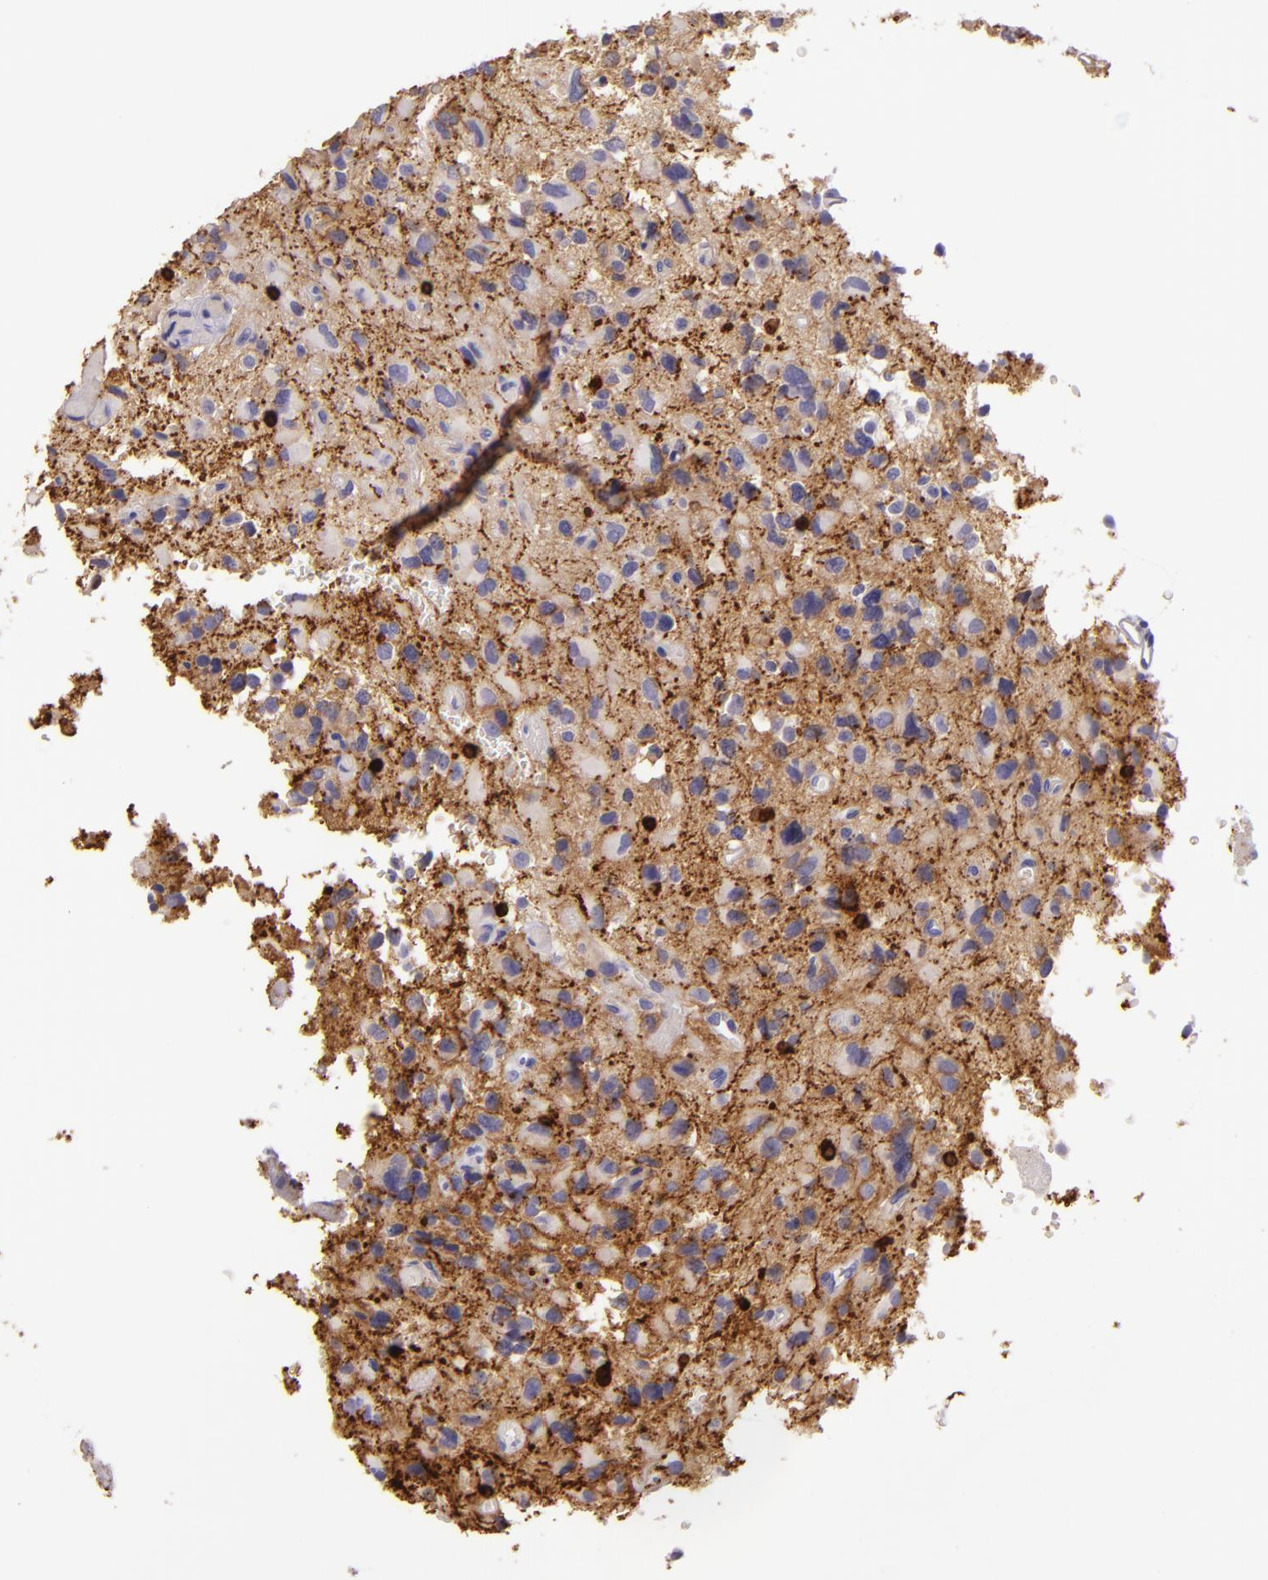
{"staining": {"intensity": "moderate", "quantity": ">75%", "location": "cytoplasmic/membranous"}, "tissue": "glioma", "cell_type": "Tumor cells", "image_type": "cancer", "snomed": [{"axis": "morphology", "description": "Glioma, malignant, High grade"}, {"axis": "topography", "description": "Brain"}], "caption": "High-power microscopy captured an immunohistochemistry (IHC) photomicrograph of glioma, revealing moderate cytoplasmic/membranous staining in approximately >75% of tumor cells. The staining was performed using DAB (3,3'-diaminobenzidine) to visualize the protein expression in brown, while the nuclei were stained in blue with hematoxylin (Magnification: 20x).", "gene": "ZC3H7B", "patient": {"sex": "male", "age": 69}}